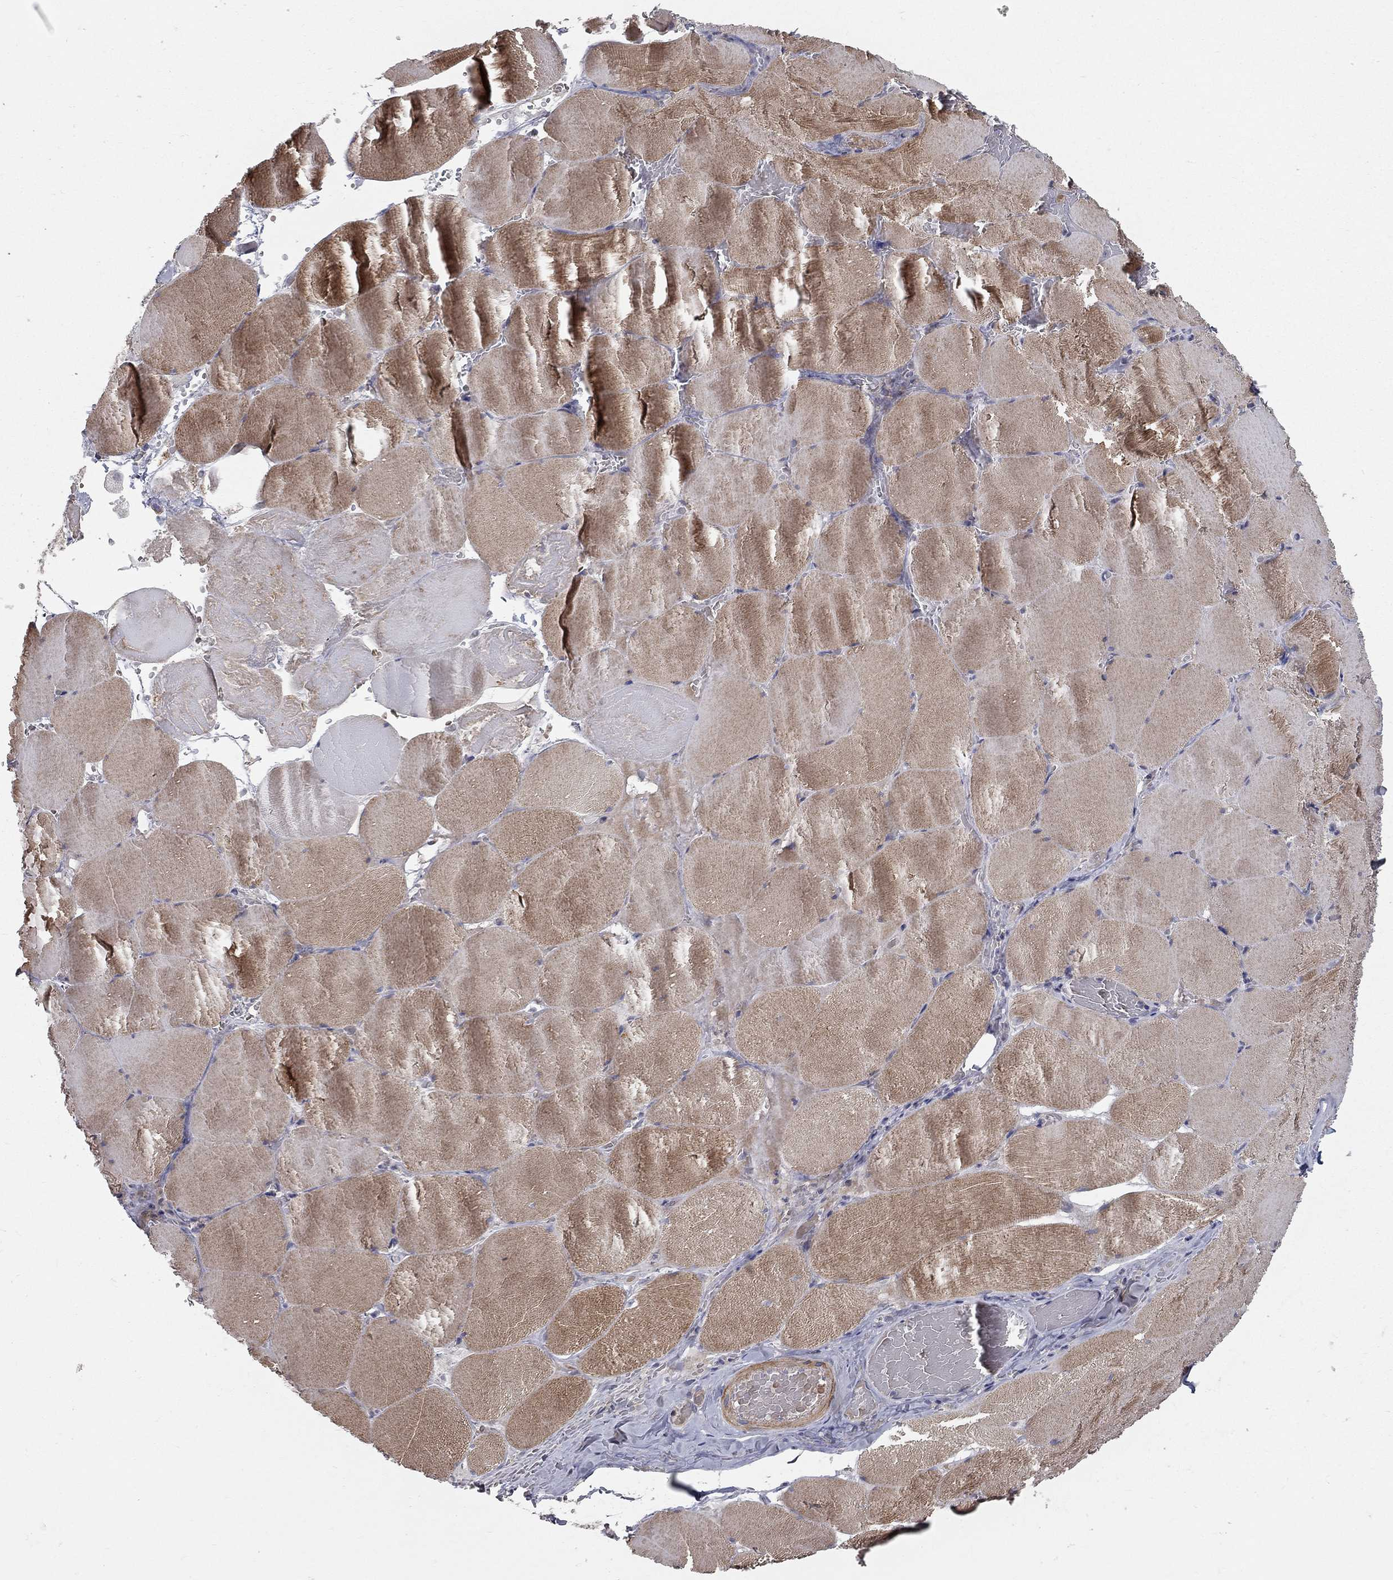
{"staining": {"intensity": "moderate", "quantity": "25%-75%", "location": "cytoplasmic/membranous"}, "tissue": "skeletal muscle", "cell_type": "Myocytes", "image_type": "normal", "snomed": [{"axis": "morphology", "description": "Normal tissue, NOS"}, {"axis": "morphology", "description": "Malignant melanoma, Metastatic site"}, {"axis": "topography", "description": "Skeletal muscle"}], "caption": "Benign skeletal muscle was stained to show a protein in brown. There is medium levels of moderate cytoplasmic/membranous expression in about 25%-75% of myocytes. (IHC, brightfield microscopy, high magnification).", "gene": "KANSL1L", "patient": {"sex": "male", "age": 50}}